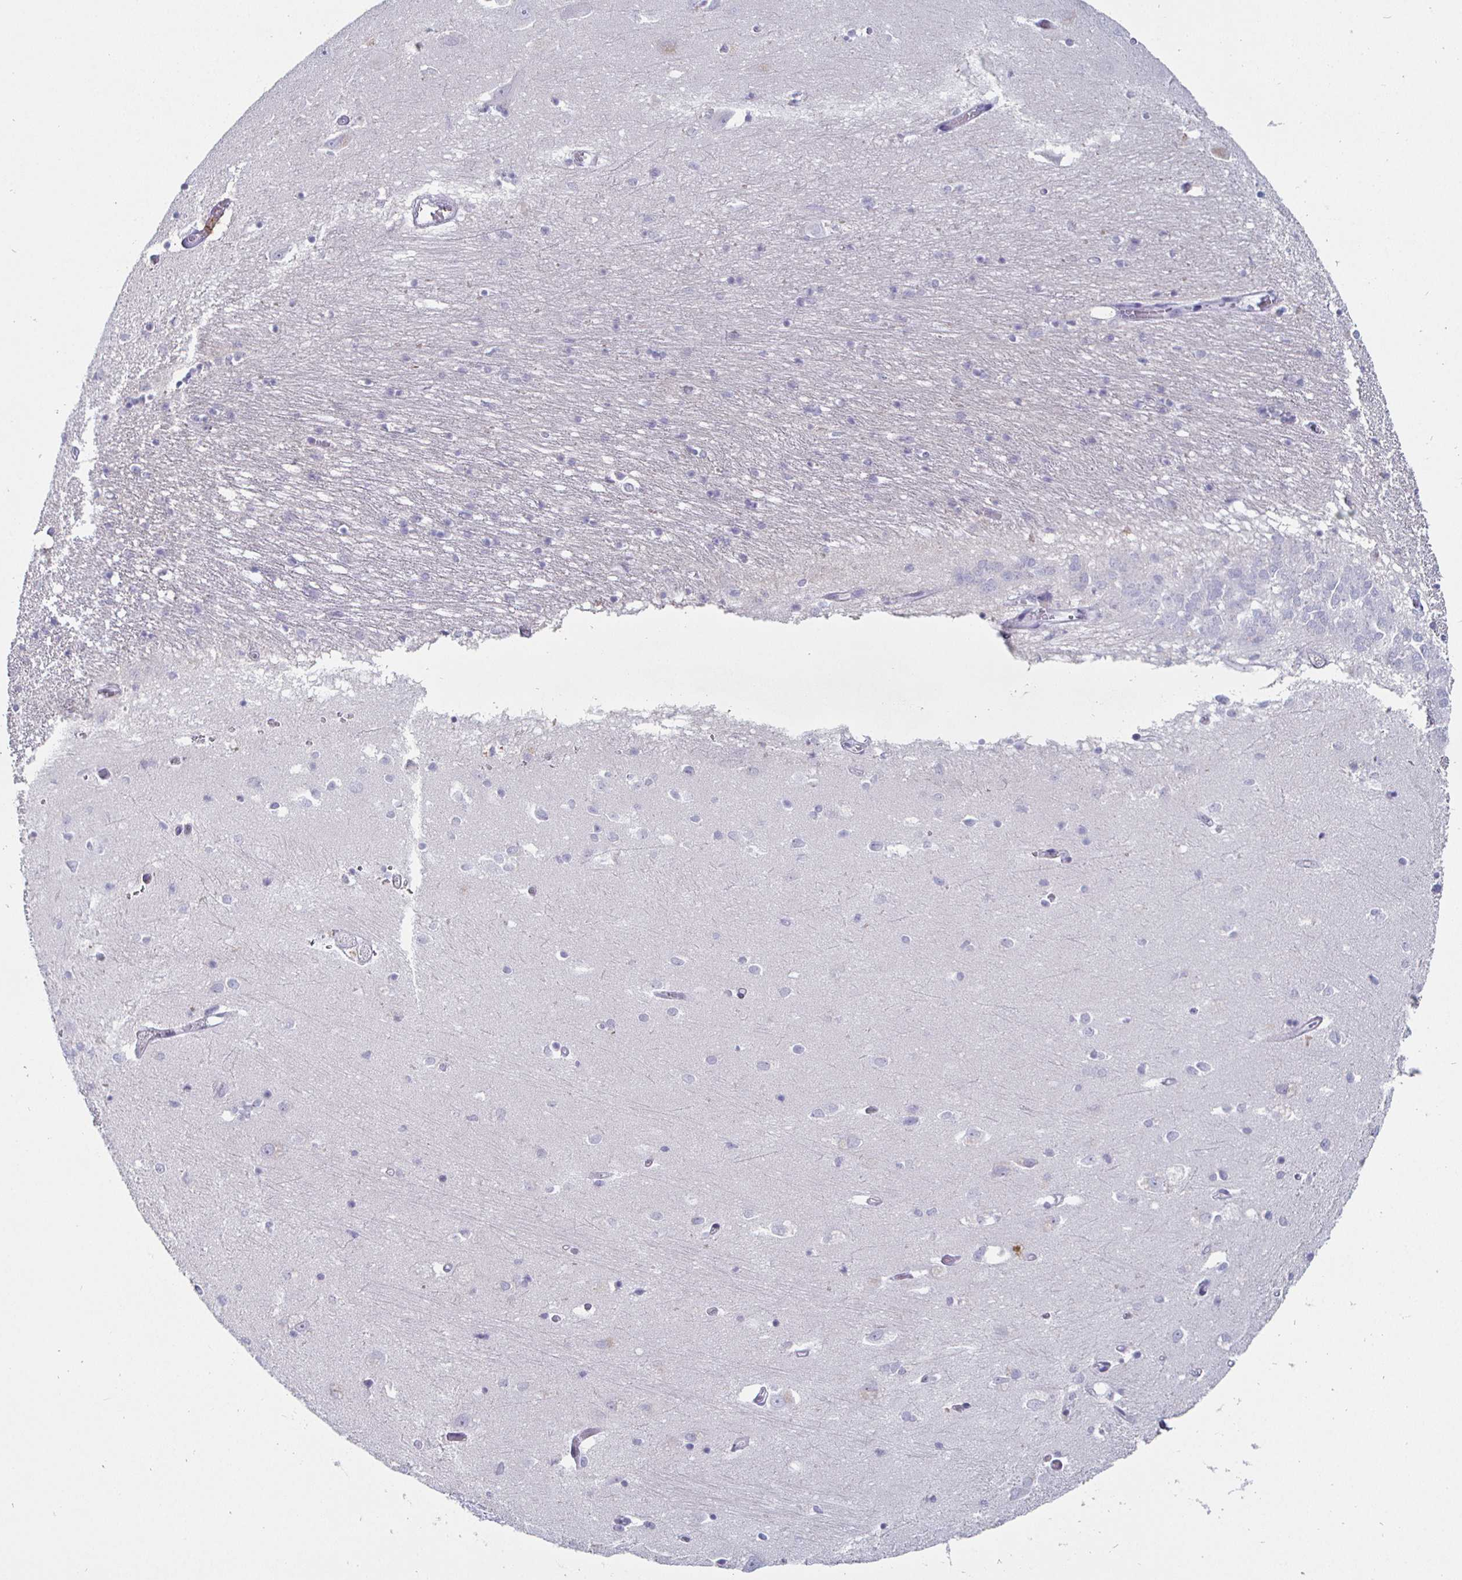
{"staining": {"intensity": "negative", "quantity": "none", "location": "none"}, "tissue": "caudate", "cell_type": "Glial cells", "image_type": "normal", "snomed": [{"axis": "morphology", "description": "Normal tissue, NOS"}, {"axis": "topography", "description": "Lateral ventricle wall"}, {"axis": "topography", "description": "Hippocampus"}], "caption": "IHC micrograph of benign caudate stained for a protein (brown), which shows no expression in glial cells. The staining was performed using DAB (3,3'-diaminobenzidine) to visualize the protein expression in brown, while the nuclei were stained in blue with hematoxylin (Magnification: 20x).", "gene": "ENPP1", "patient": {"sex": "female", "age": 63}}